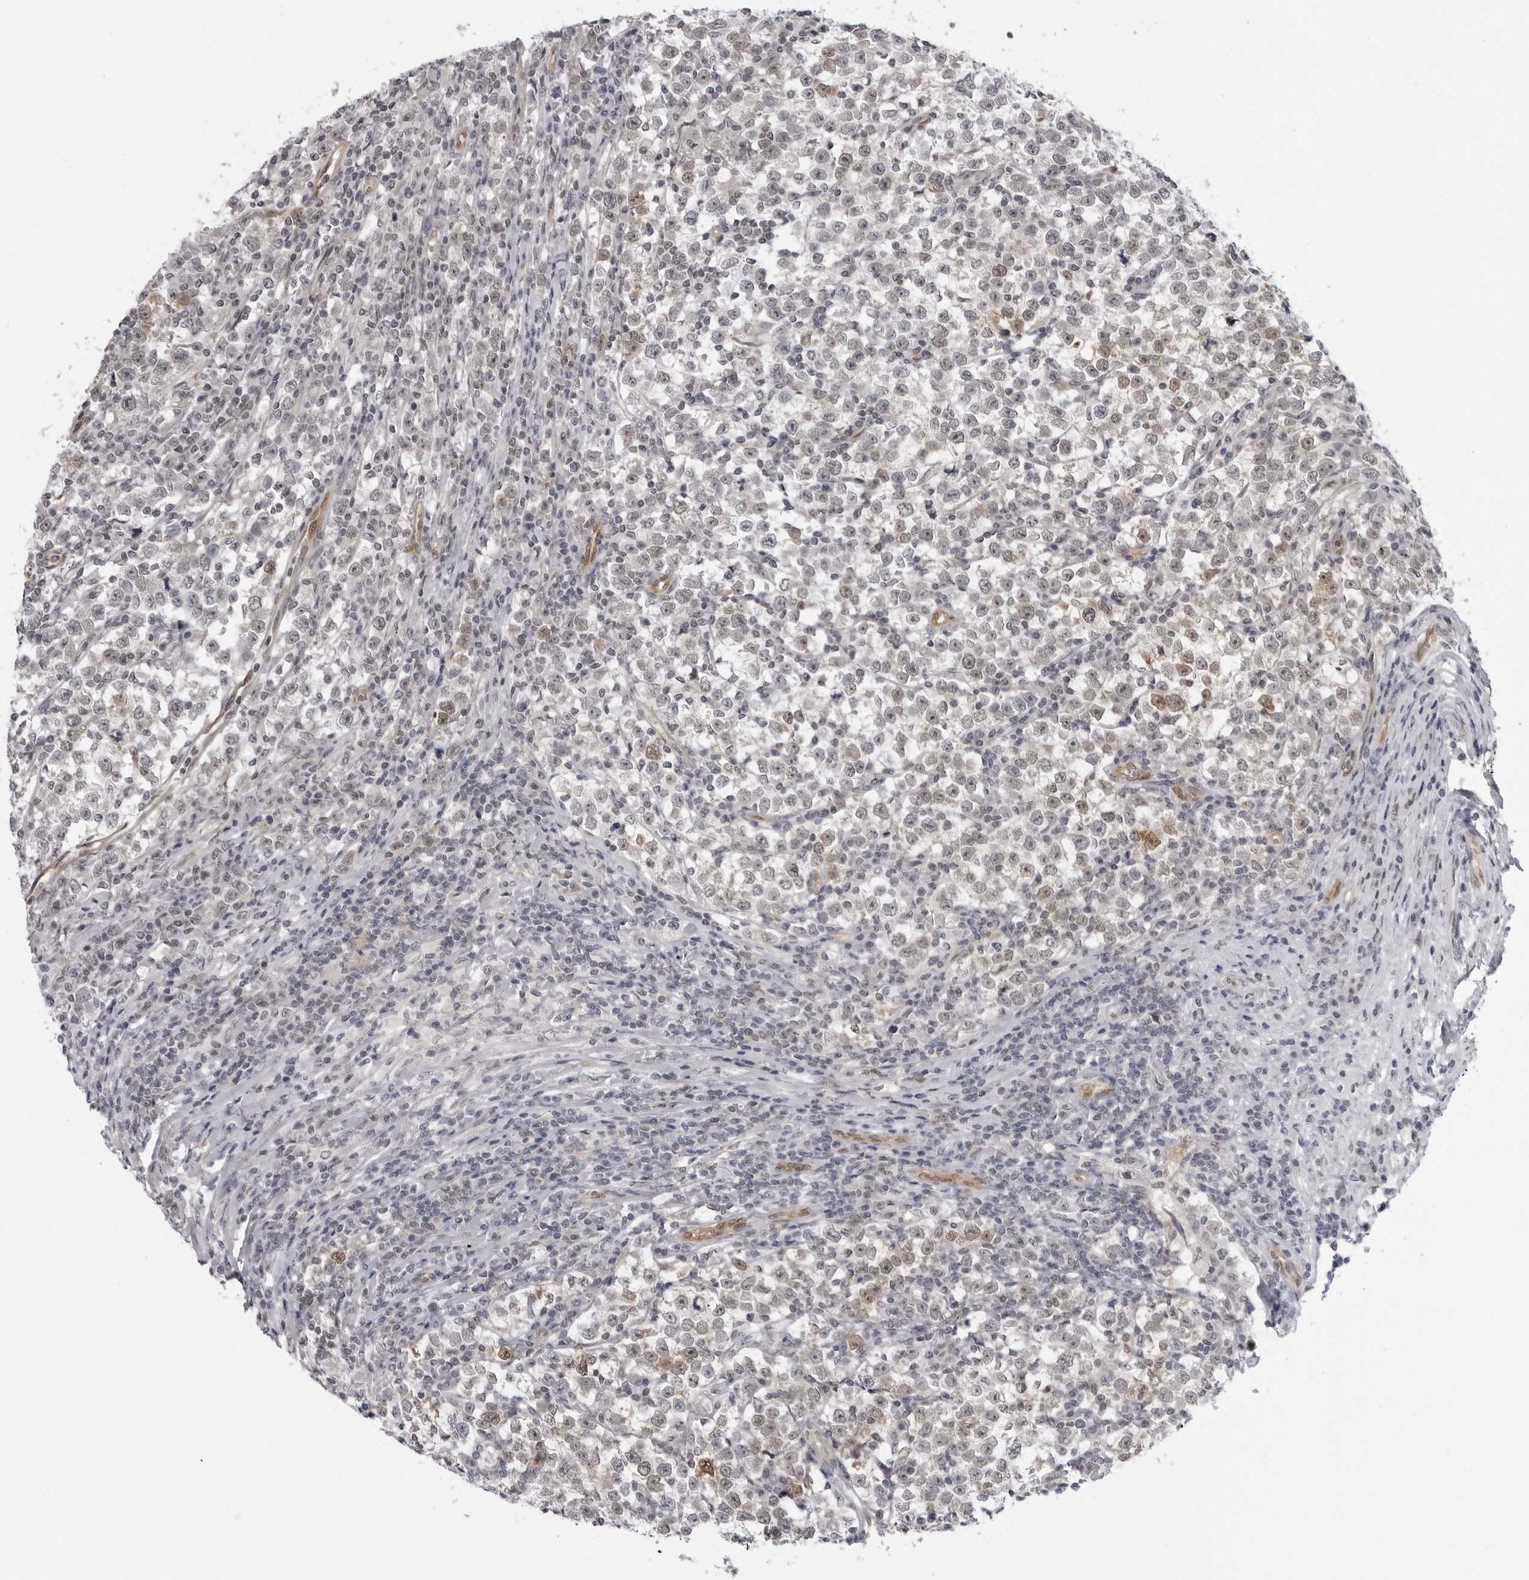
{"staining": {"intensity": "weak", "quantity": "25%-75%", "location": "nuclear"}, "tissue": "testis cancer", "cell_type": "Tumor cells", "image_type": "cancer", "snomed": [{"axis": "morphology", "description": "Normal tissue, NOS"}, {"axis": "morphology", "description": "Seminoma, NOS"}, {"axis": "topography", "description": "Testis"}], "caption": "Protein staining shows weak nuclear expression in approximately 25%-75% of tumor cells in testis seminoma.", "gene": "MAPK12", "patient": {"sex": "male", "age": 43}}